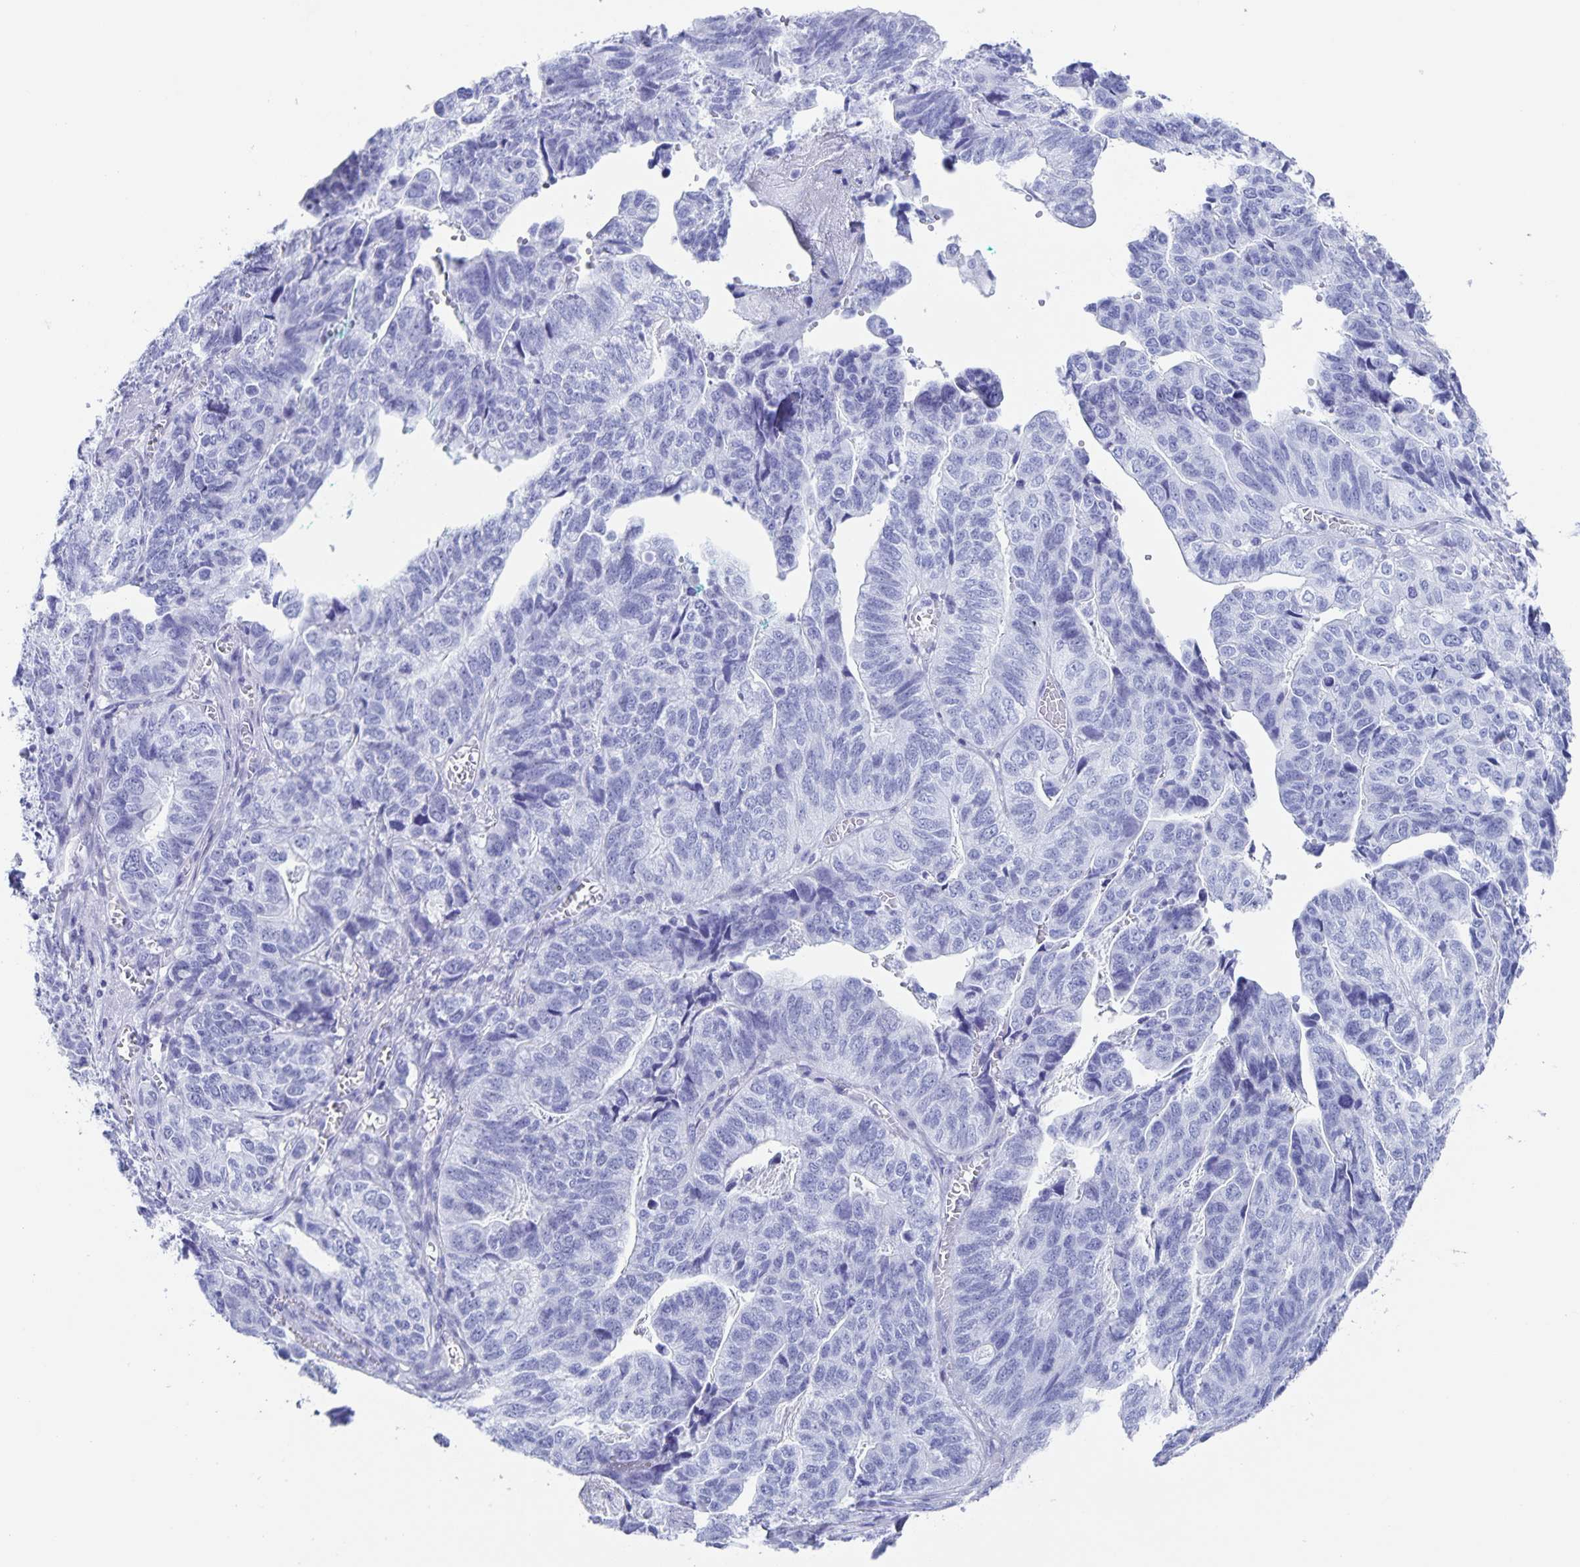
{"staining": {"intensity": "negative", "quantity": "none", "location": "none"}, "tissue": "stomach cancer", "cell_type": "Tumor cells", "image_type": "cancer", "snomed": [{"axis": "morphology", "description": "Adenocarcinoma, NOS"}, {"axis": "topography", "description": "Stomach, upper"}], "caption": "A photomicrograph of stomach cancer (adenocarcinoma) stained for a protein exhibits no brown staining in tumor cells.", "gene": "AQP4", "patient": {"sex": "female", "age": 67}}